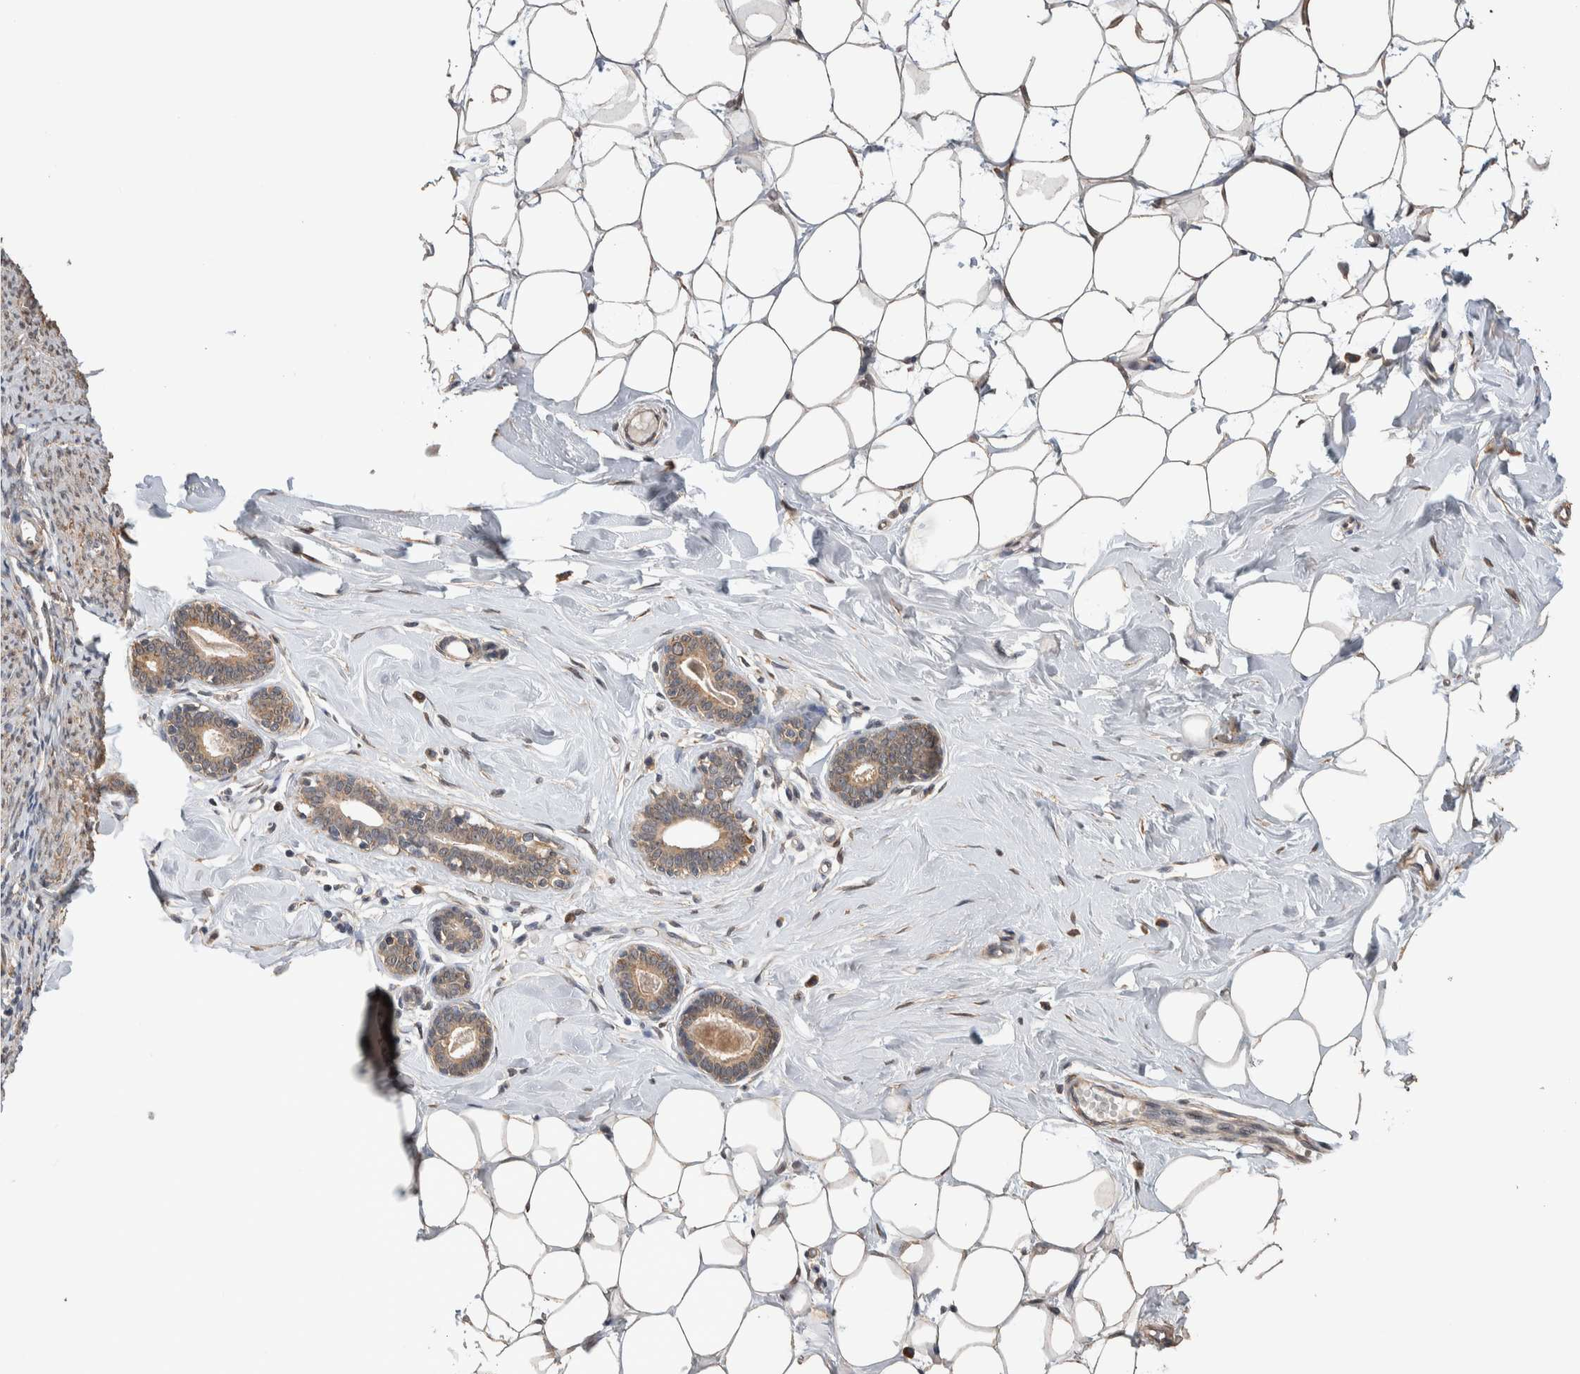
{"staining": {"intensity": "weak", "quantity": "25%-75%", "location": "cytoplasmic/membranous,nuclear"}, "tissue": "breast", "cell_type": "Adipocytes", "image_type": "normal", "snomed": [{"axis": "morphology", "description": "Normal tissue, NOS"}, {"axis": "topography", "description": "Breast"}], "caption": "Adipocytes show weak cytoplasmic/membranous,nuclear positivity in approximately 25%-75% of cells in benign breast.", "gene": "DVL2", "patient": {"sex": "female", "age": 23}}